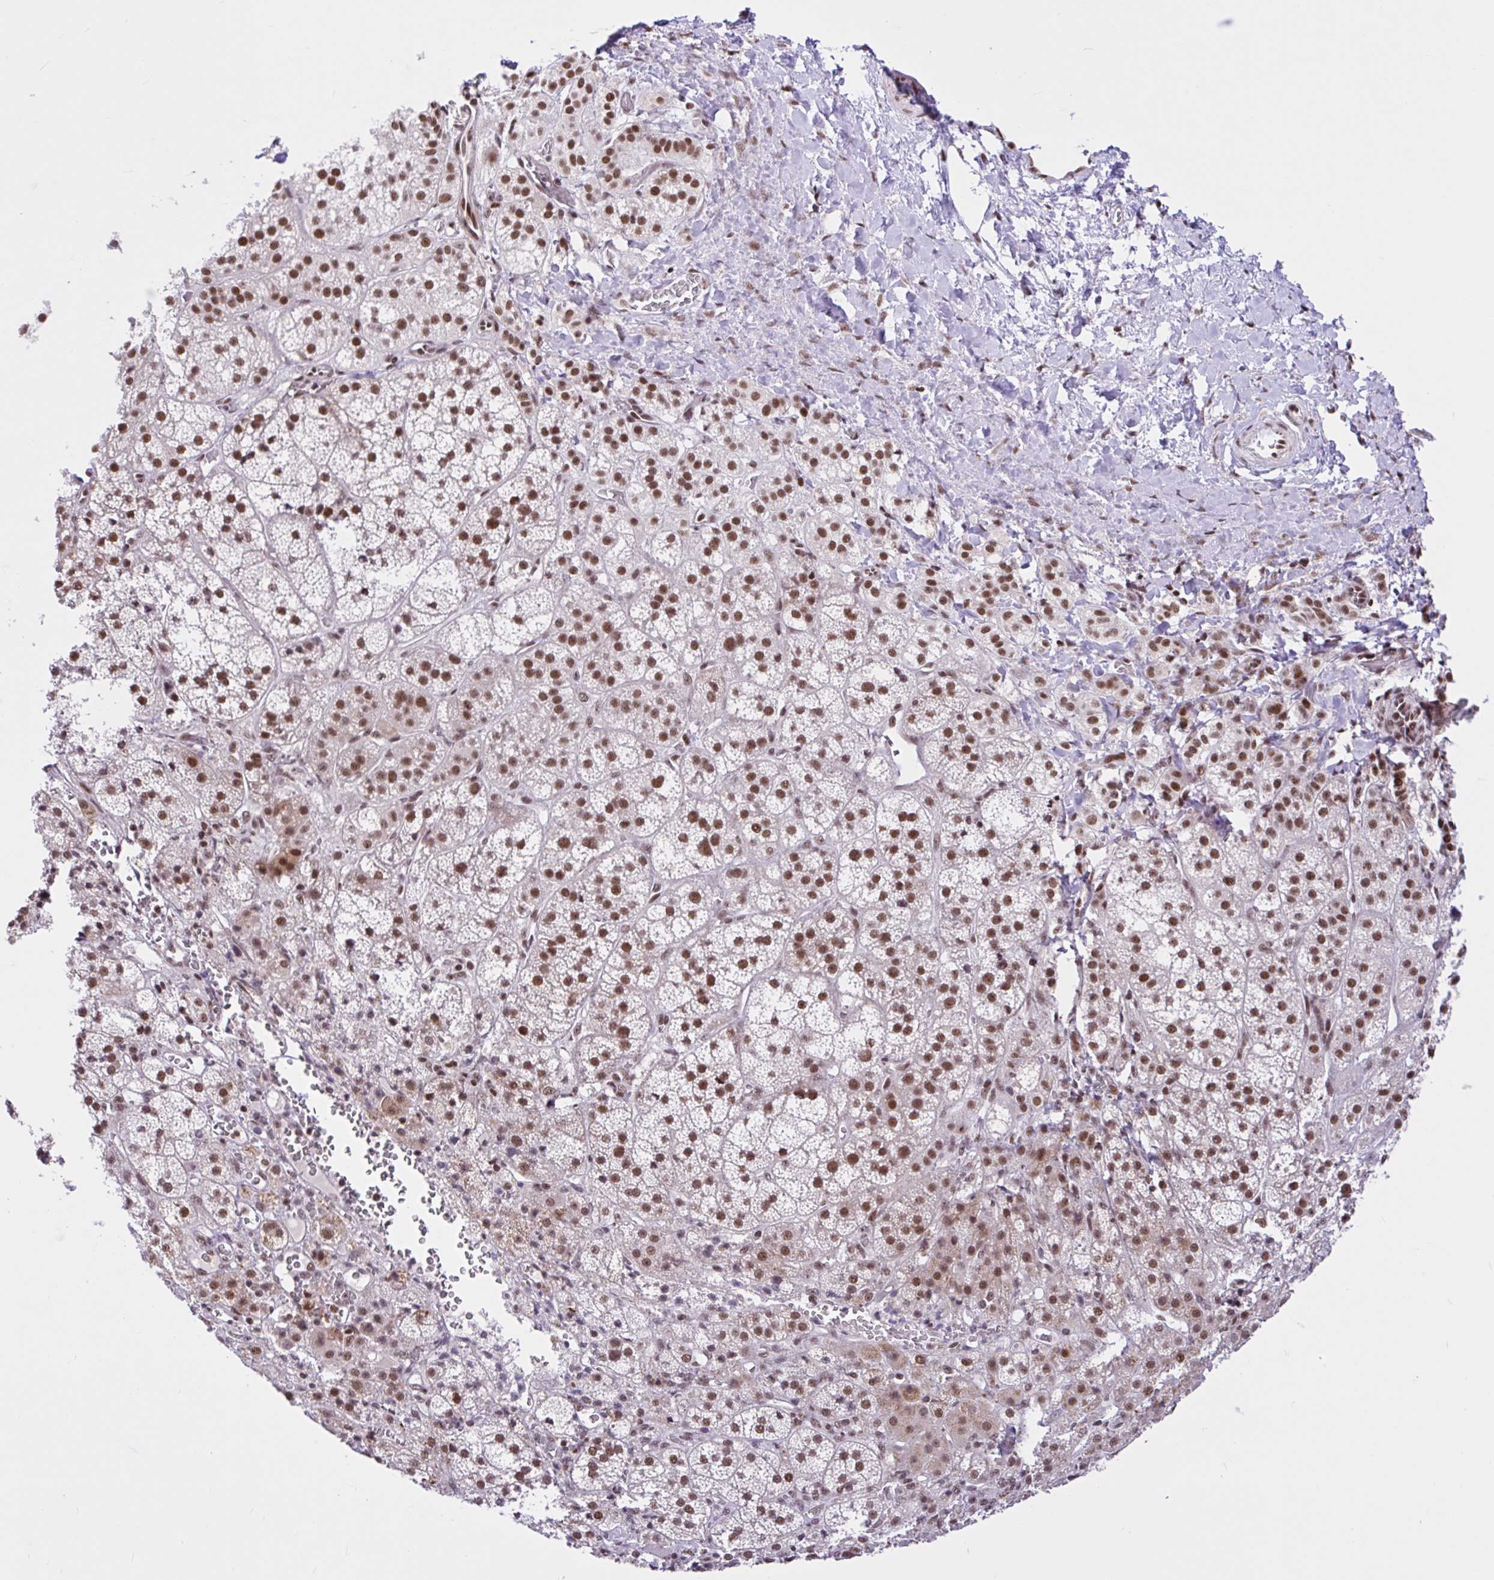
{"staining": {"intensity": "moderate", "quantity": ">75%", "location": "nuclear"}, "tissue": "adrenal gland", "cell_type": "Glandular cells", "image_type": "normal", "snomed": [{"axis": "morphology", "description": "Normal tissue, NOS"}, {"axis": "topography", "description": "Adrenal gland"}], "caption": "Immunohistochemistry image of benign human adrenal gland stained for a protein (brown), which demonstrates medium levels of moderate nuclear expression in approximately >75% of glandular cells.", "gene": "CCDC12", "patient": {"sex": "female", "age": 60}}